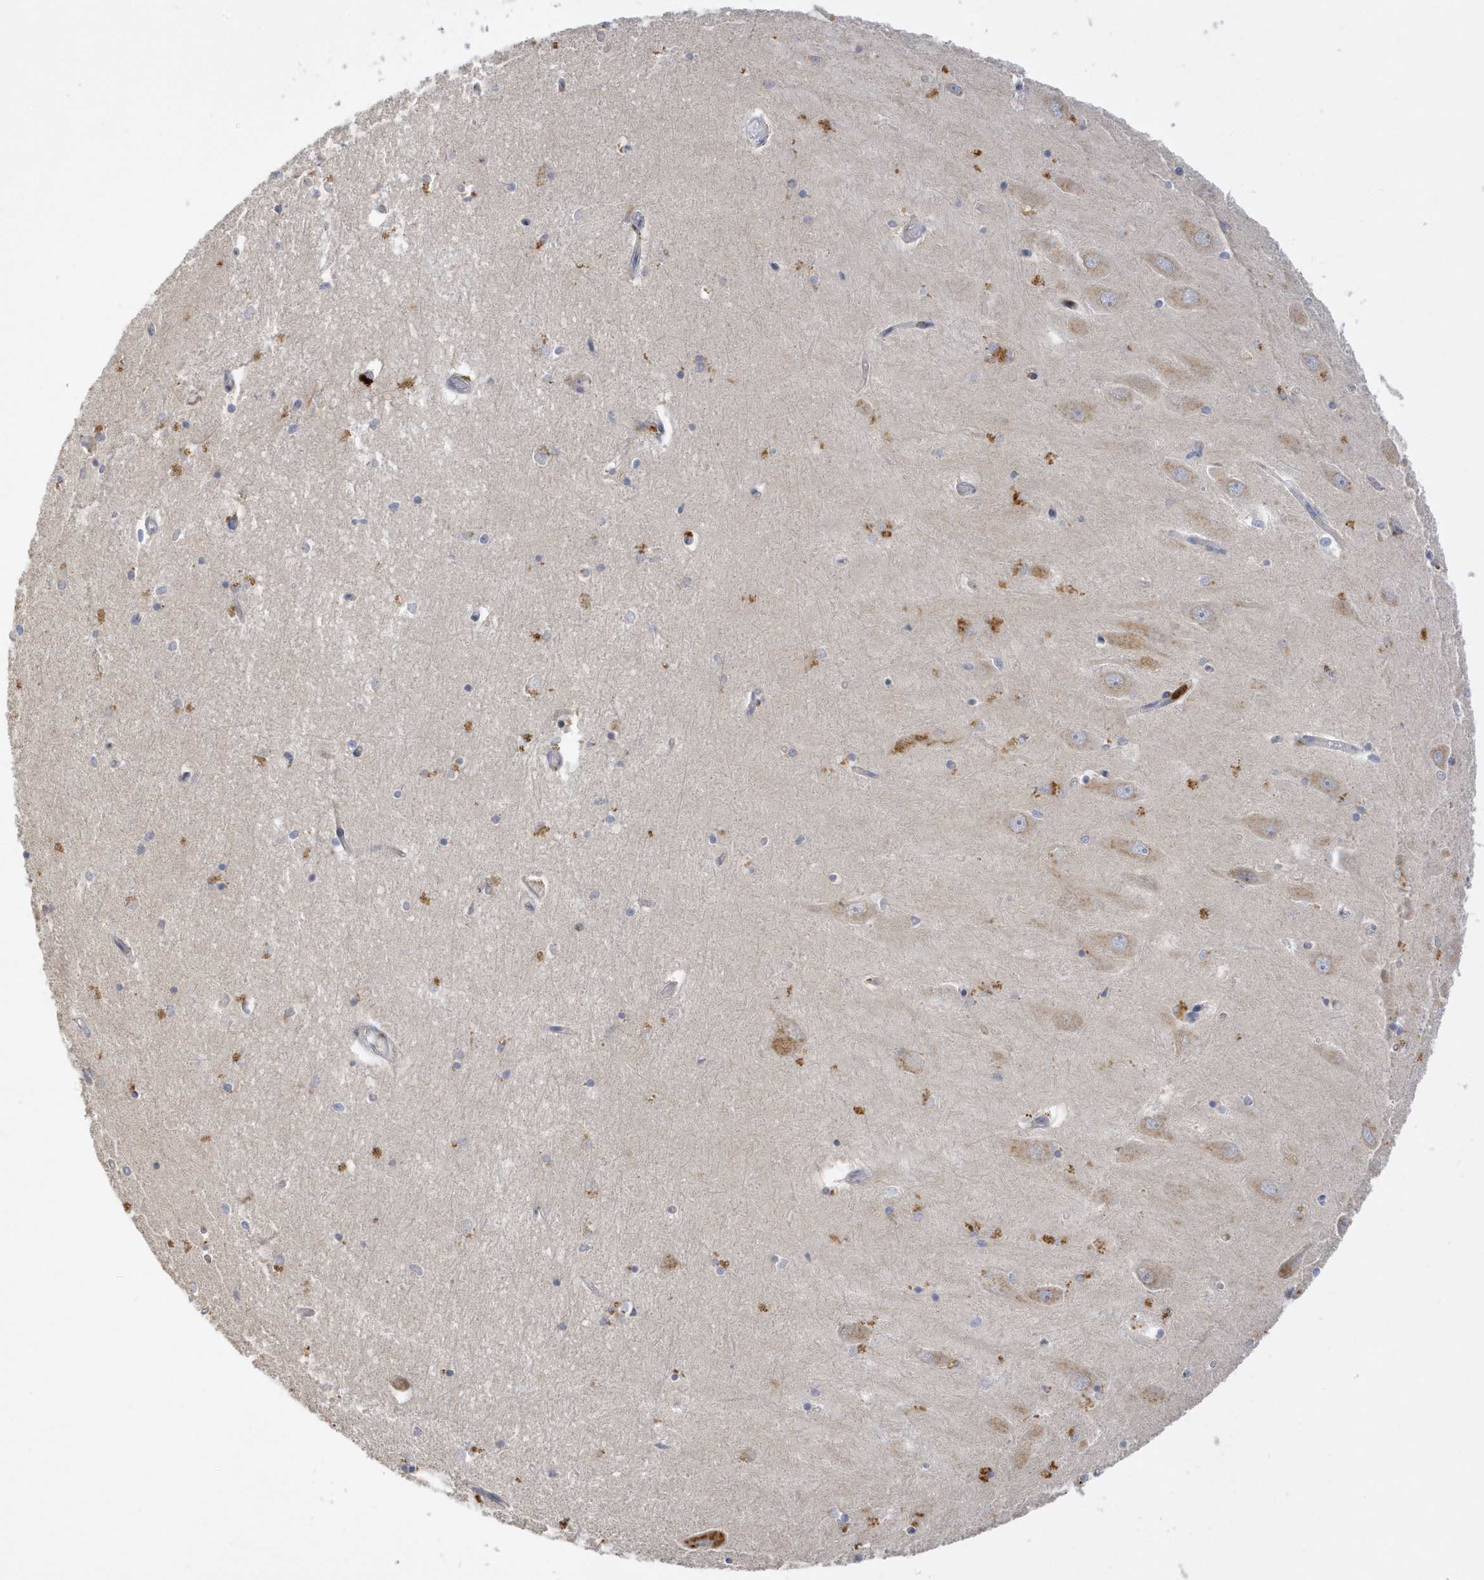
{"staining": {"intensity": "negative", "quantity": "none", "location": "none"}, "tissue": "hippocampus", "cell_type": "Glial cells", "image_type": "normal", "snomed": [{"axis": "morphology", "description": "Normal tissue, NOS"}, {"axis": "topography", "description": "Hippocampus"}], "caption": "A high-resolution micrograph shows immunohistochemistry staining of normal hippocampus, which exhibits no significant staining in glial cells.", "gene": "DPP9", "patient": {"sex": "male", "age": 45}}